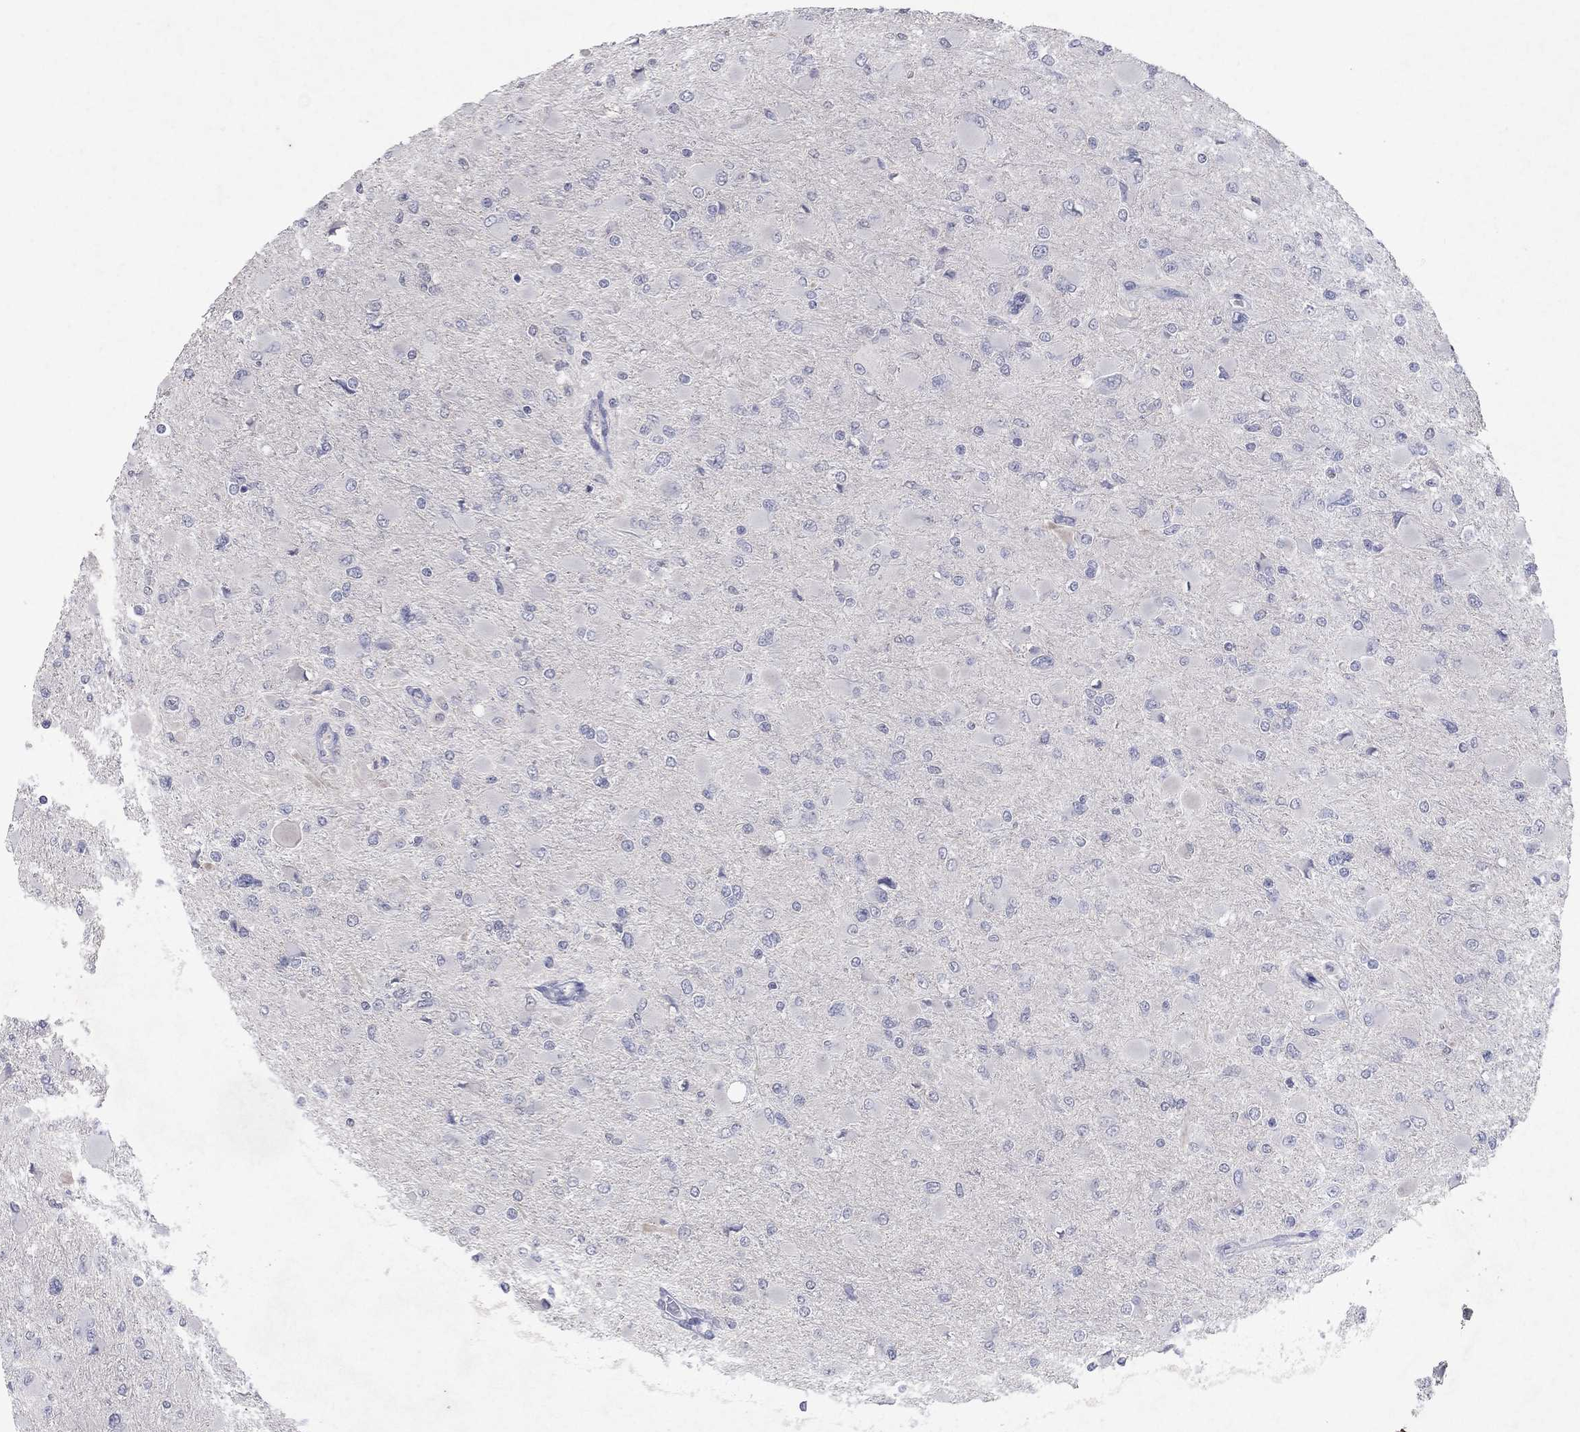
{"staining": {"intensity": "negative", "quantity": "none", "location": "none"}, "tissue": "glioma", "cell_type": "Tumor cells", "image_type": "cancer", "snomed": [{"axis": "morphology", "description": "Glioma, malignant, High grade"}, {"axis": "topography", "description": "Cerebral cortex"}], "caption": "Tumor cells are negative for brown protein staining in malignant glioma (high-grade).", "gene": "KRT40", "patient": {"sex": "female", "age": 36}}